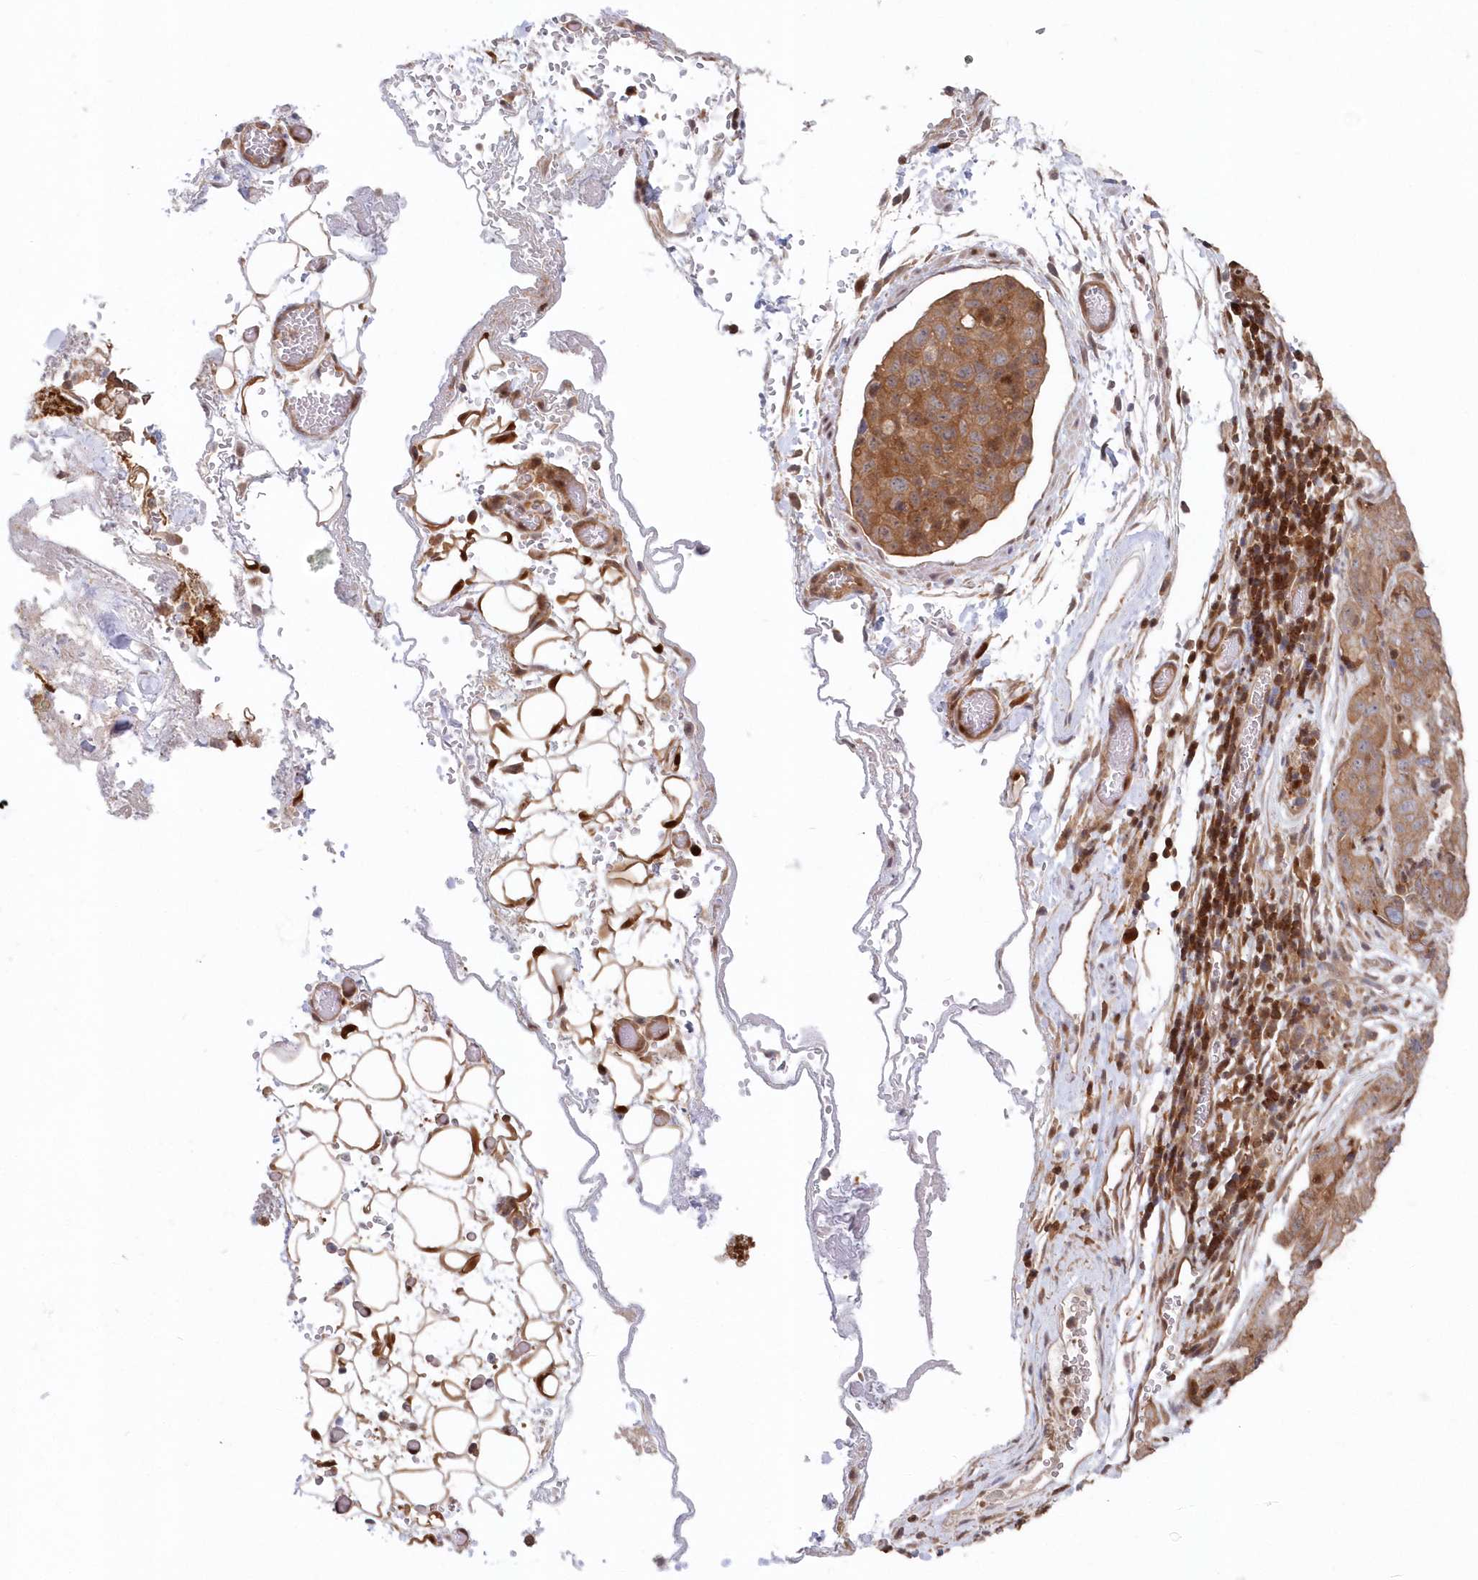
{"staining": {"intensity": "moderate", "quantity": ">75%", "location": "cytoplasmic/membranous"}, "tissue": "stomach cancer", "cell_type": "Tumor cells", "image_type": "cancer", "snomed": [{"axis": "morphology", "description": "Normal tissue, NOS"}, {"axis": "morphology", "description": "Adenocarcinoma, NOS"}, {"axis": "topography", "description": "Lymph node"}, {"axis": "topography", "description": "Stomach"}], "caption": "Immunohistochemical staining of human stomach cancer exhibits moderate cytoplasmic/membranous protein positivity in approximately >75% of tumor cells.", "gene": "ABHD14B", "patient": {"sex": "male", "age": 48}}